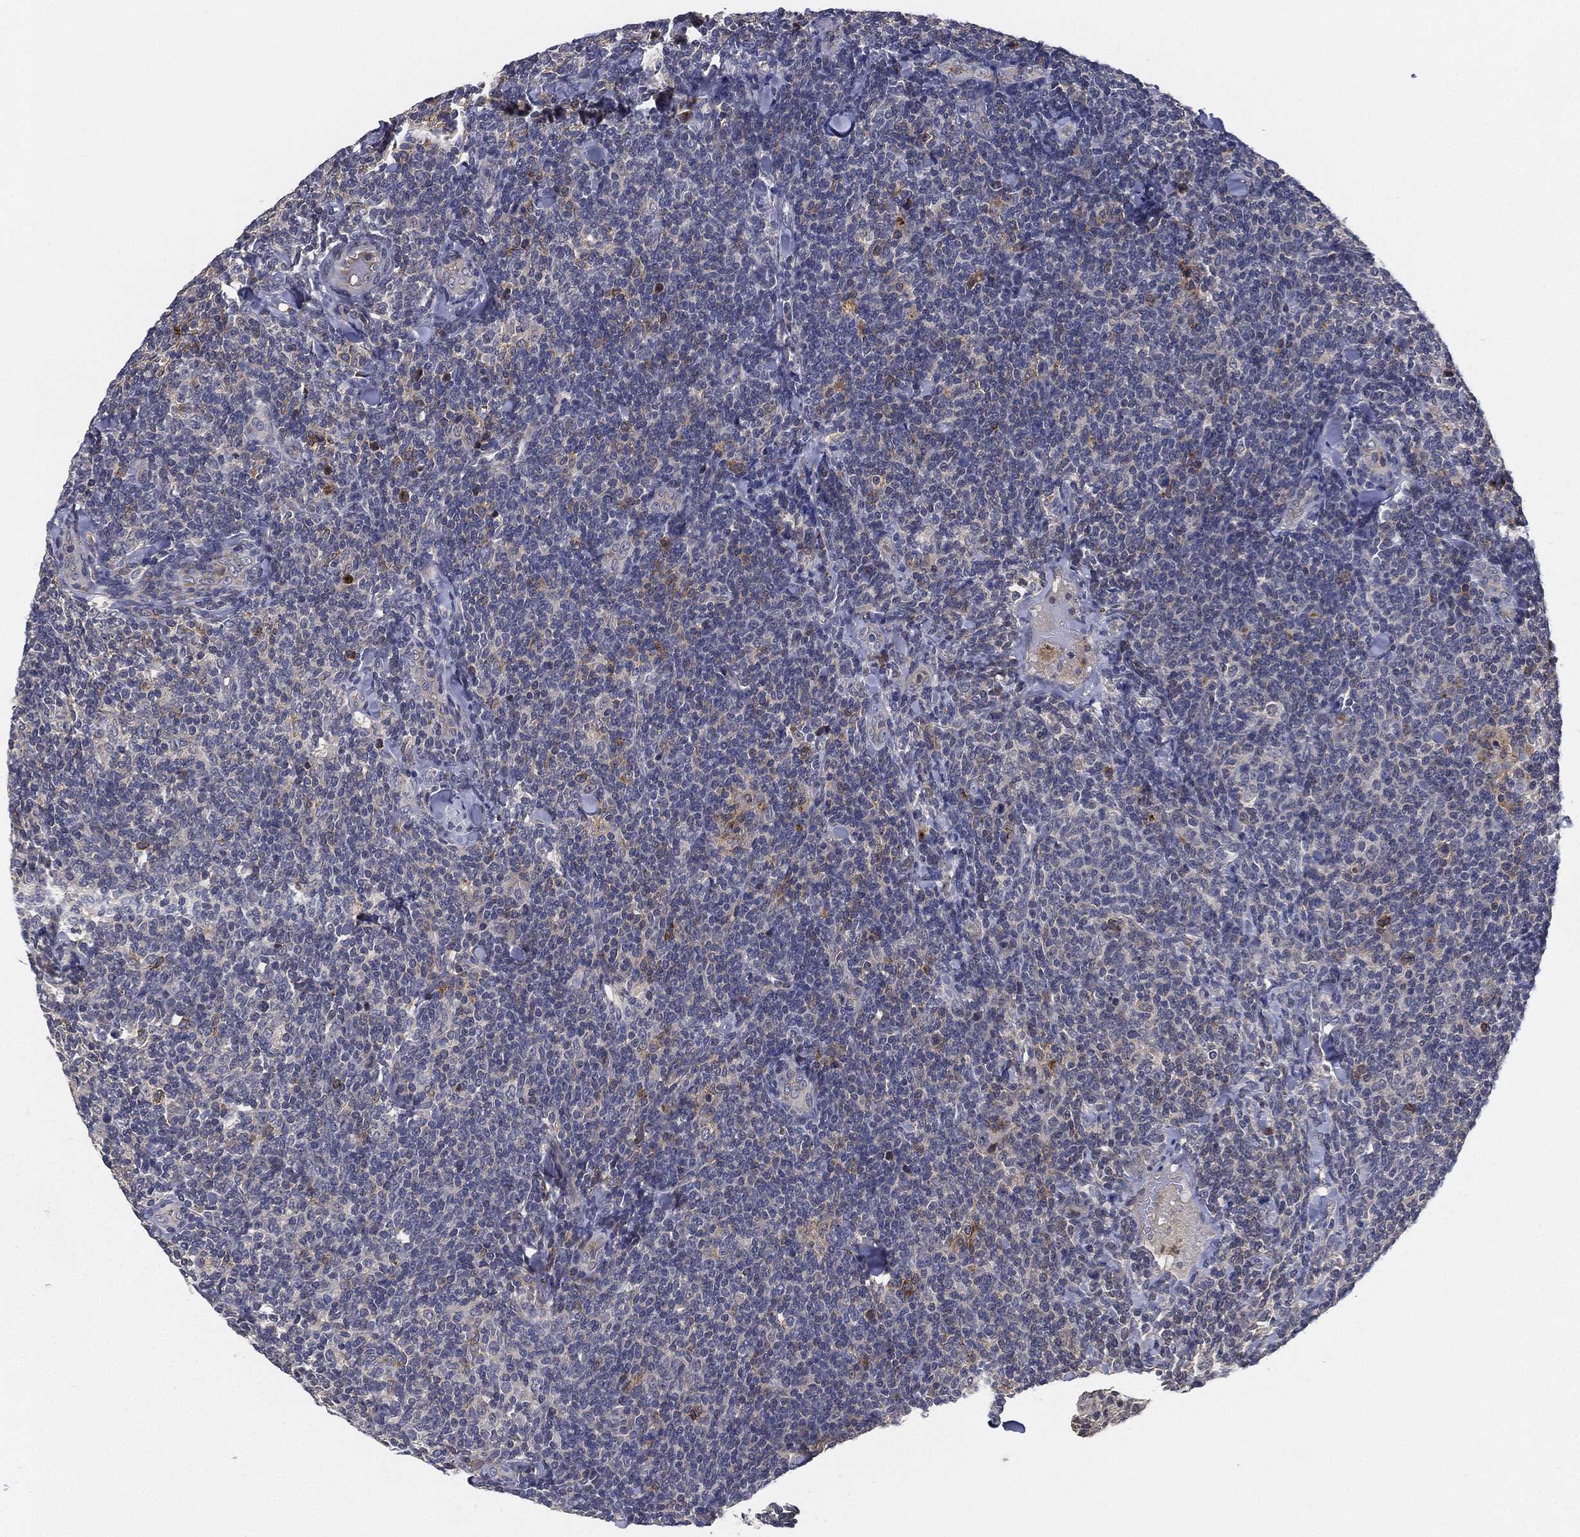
{"staining": {"intensity": "negative", "quantity": "none", "location": "none"}, "tissue": "lymphoma", "cell_type": "Tumor cells", "image_type": "cancer", "snomed": [{"axis": "morphology", "description": "Malignant lymphoma, non-Hodgkin's type, Low grade"}, {"axis": "topography", "description": "Lymph node"}], "caption": "IHC image of lymphoma stained for a protein (brown), which exhibits no expression in tumor cells.", "gene": "CFAP251", "patient": {"sex": "female", "age": 56}}